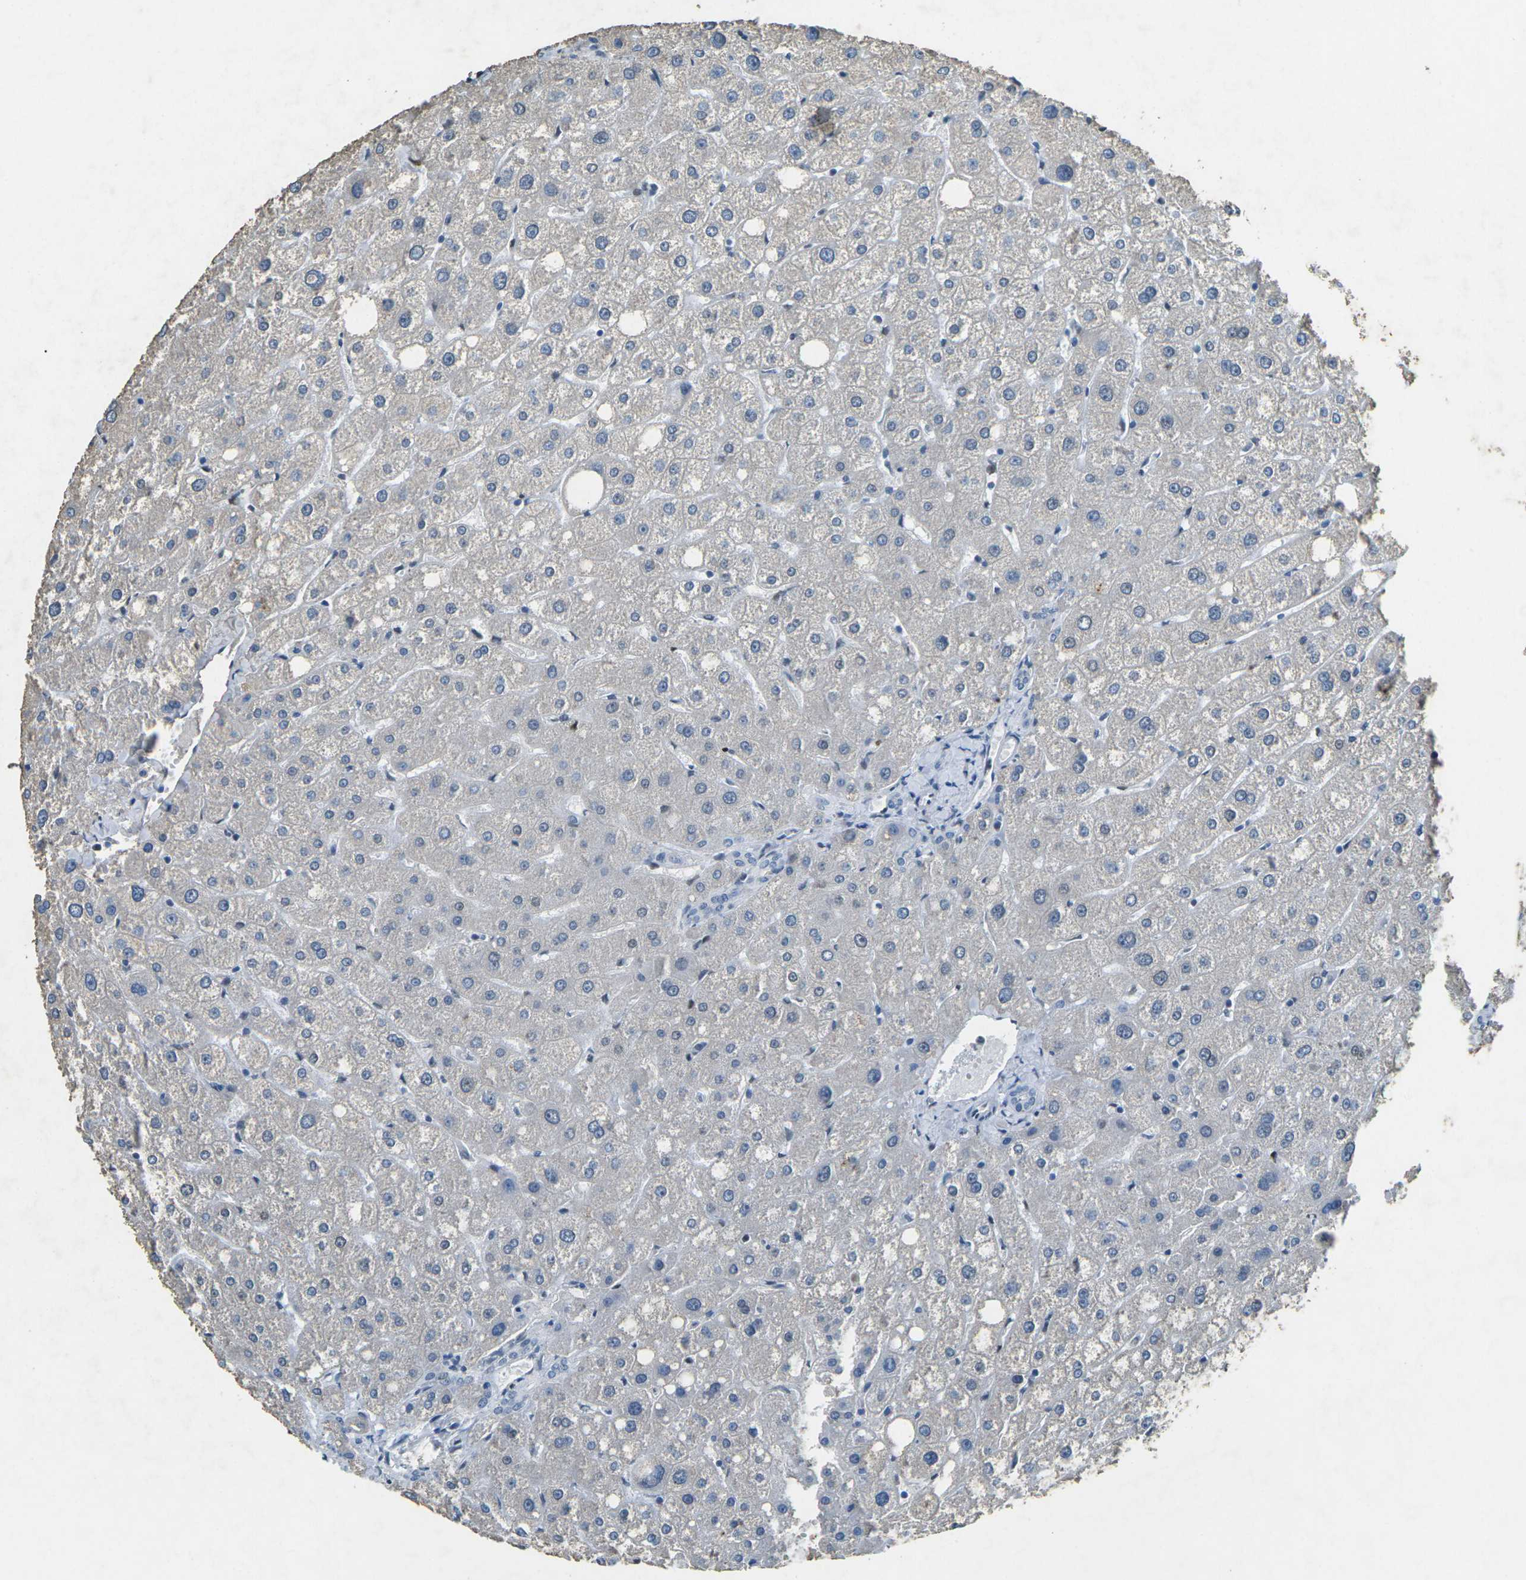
{"staining": {"intensity": "negative", "quantity": "none", "location": "none"}, "tissue": "liver", "cell_type": "Cholangiocytes", "image_type": "normal", "snomed": [{"axis": "morphology", "description": "Normal tissue, NOS"}, {"axis": "topography", "description": "Liver"}], "caption": "Human liver stained for a protein using immunohistochemistry (IHC) reveals no positivity in cholangiocytes.", "gene": "RB1", "patient": {"sex": "male", "age": 73}}